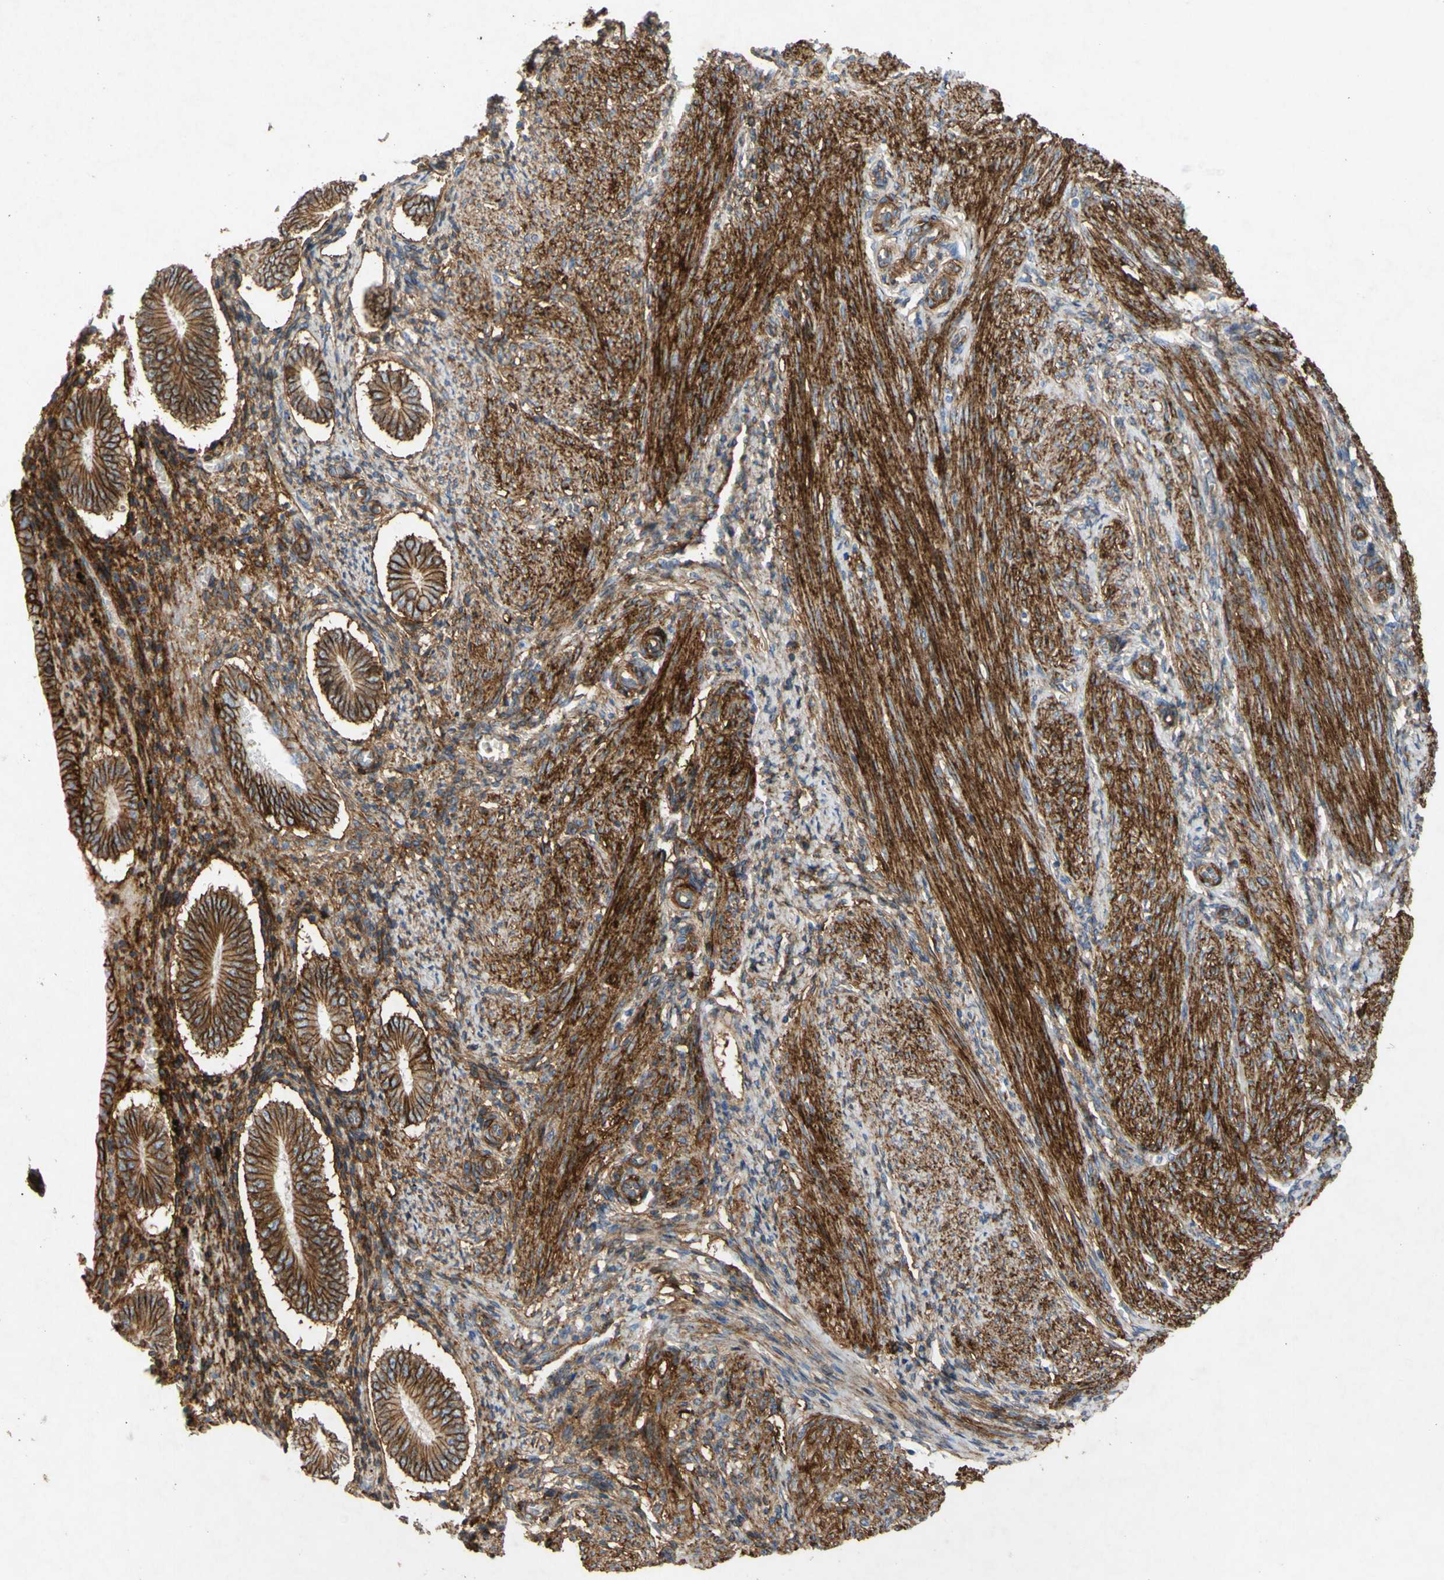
{"staining": {"intensity": "moderate", "quantity": ">75%", "location": "cytoplasmic/membranous"}, "tissue": "endometrium", "cell_type": "Cells in endometrial stroma", "image_type": "normal", "snomed": [{"axis": "morphology", "description": "Normal tissue, NOS"}, {"axis": "topography", "description": "Endometrium"}], "caption": "Endometrium was stained to show a protein in brown. There is medium levels of moderate cytoplasmic/membranous positivity in about >75% of cells in endometrial stroma. (brown staining indicates protein expression, while blue staining denotes nuclei).", "gene": "ATP2A3", "patient": {"sex": "female", "age": 42}}